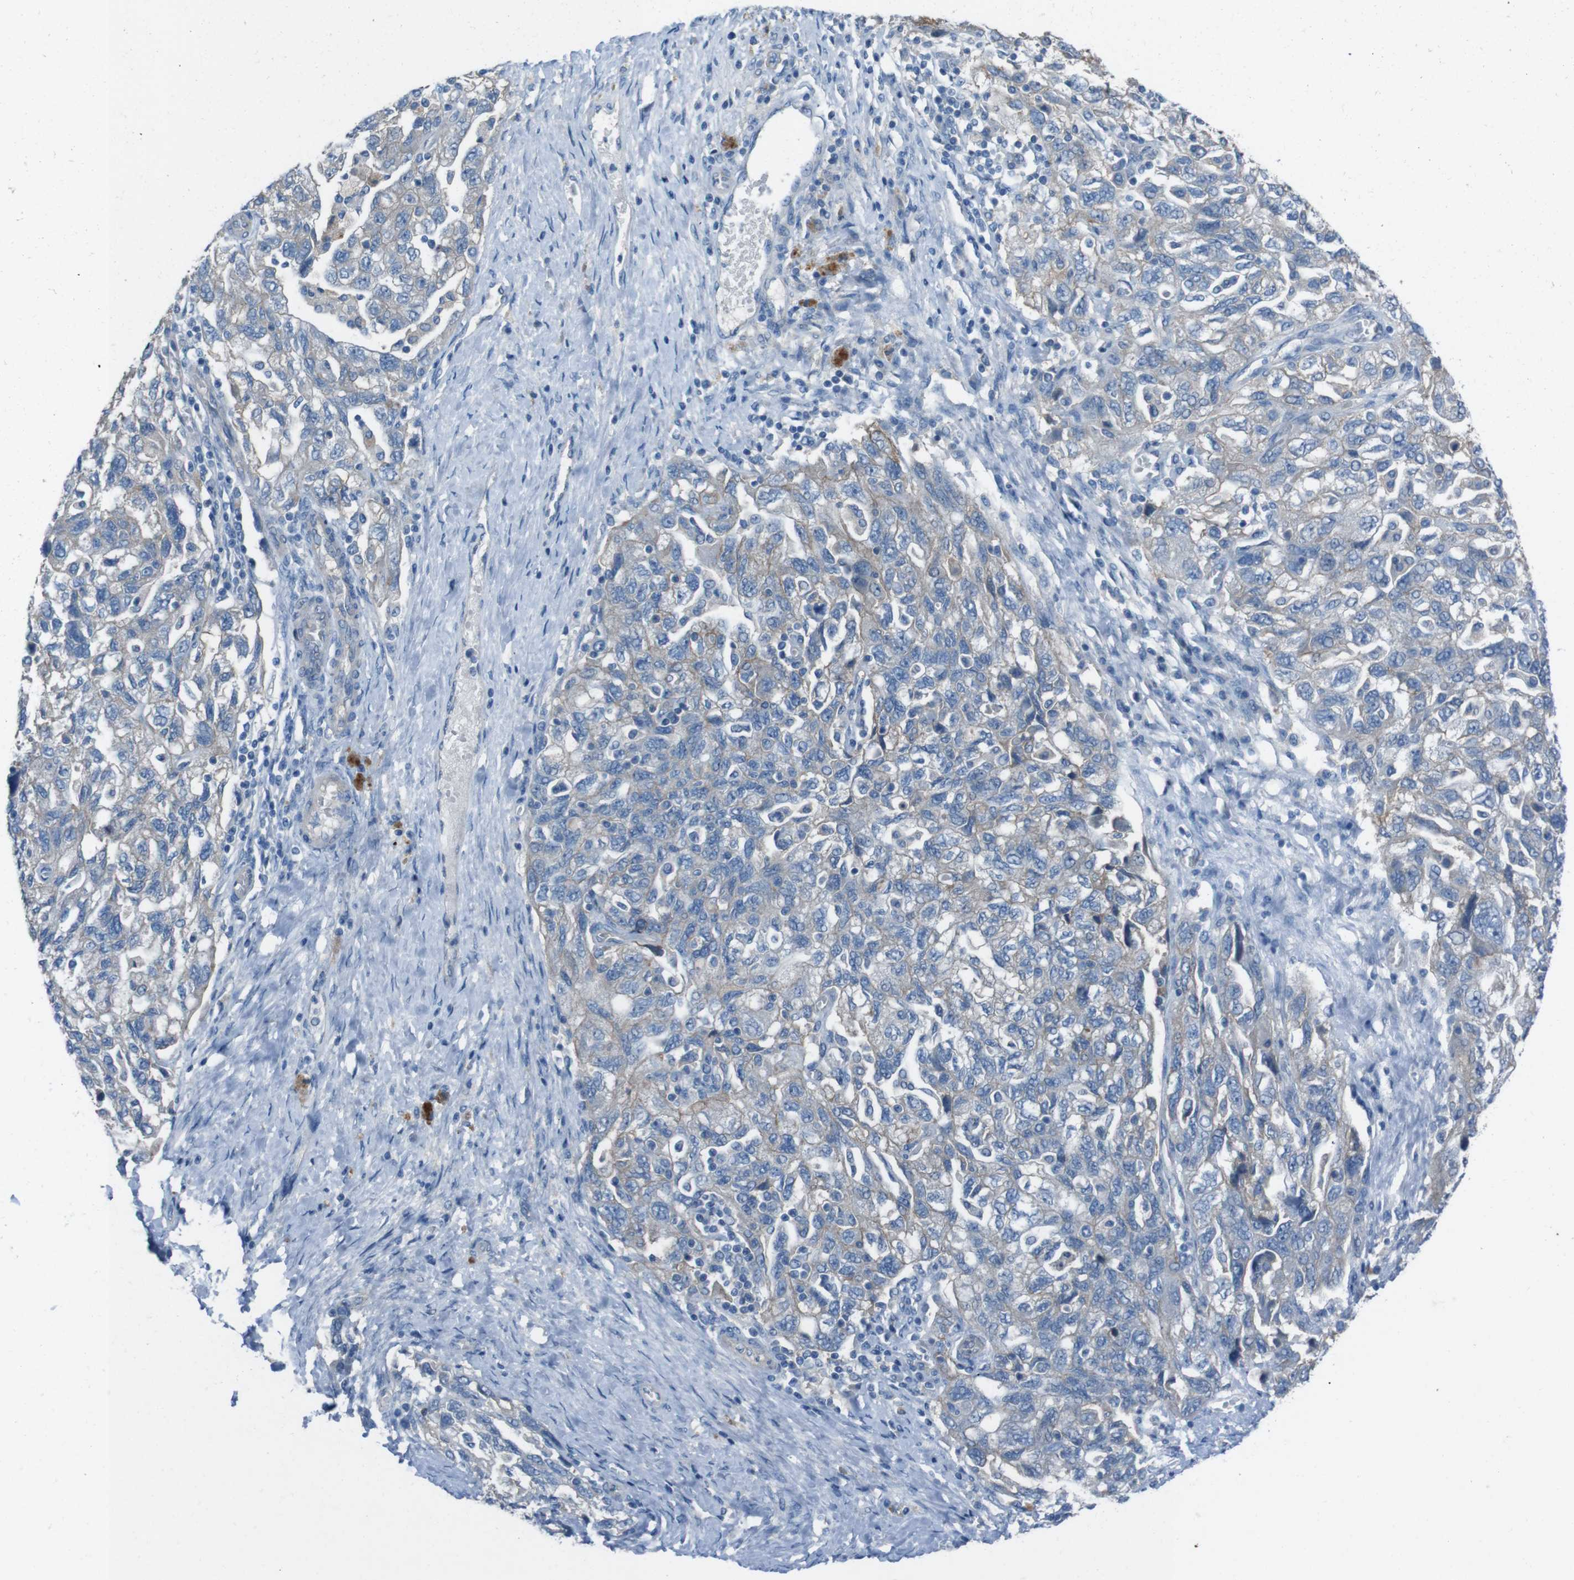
{"staining": {"intensity": "weak", "quantity": "<25%", "location": "cytoplasmic/membranous"}, "tissue": "ovarian cancer", "cell_type": "Tumor cells", "image_type": "cancer", "snomed": [{"axis": "morphology", "description": "Carcinoma, NOS"}, {"axis": "morphology", "description": "Cystadenocarcinoma, serous, NOS"}, {"axis": "topography", "description": "Ovary"}], "caption": "A micrograph of human serous cystadenocarcinoma (ovarian) is negative for staining in tumor cells.", "gene": "PVR", "patient": {"sex": "female", "age": 69}}